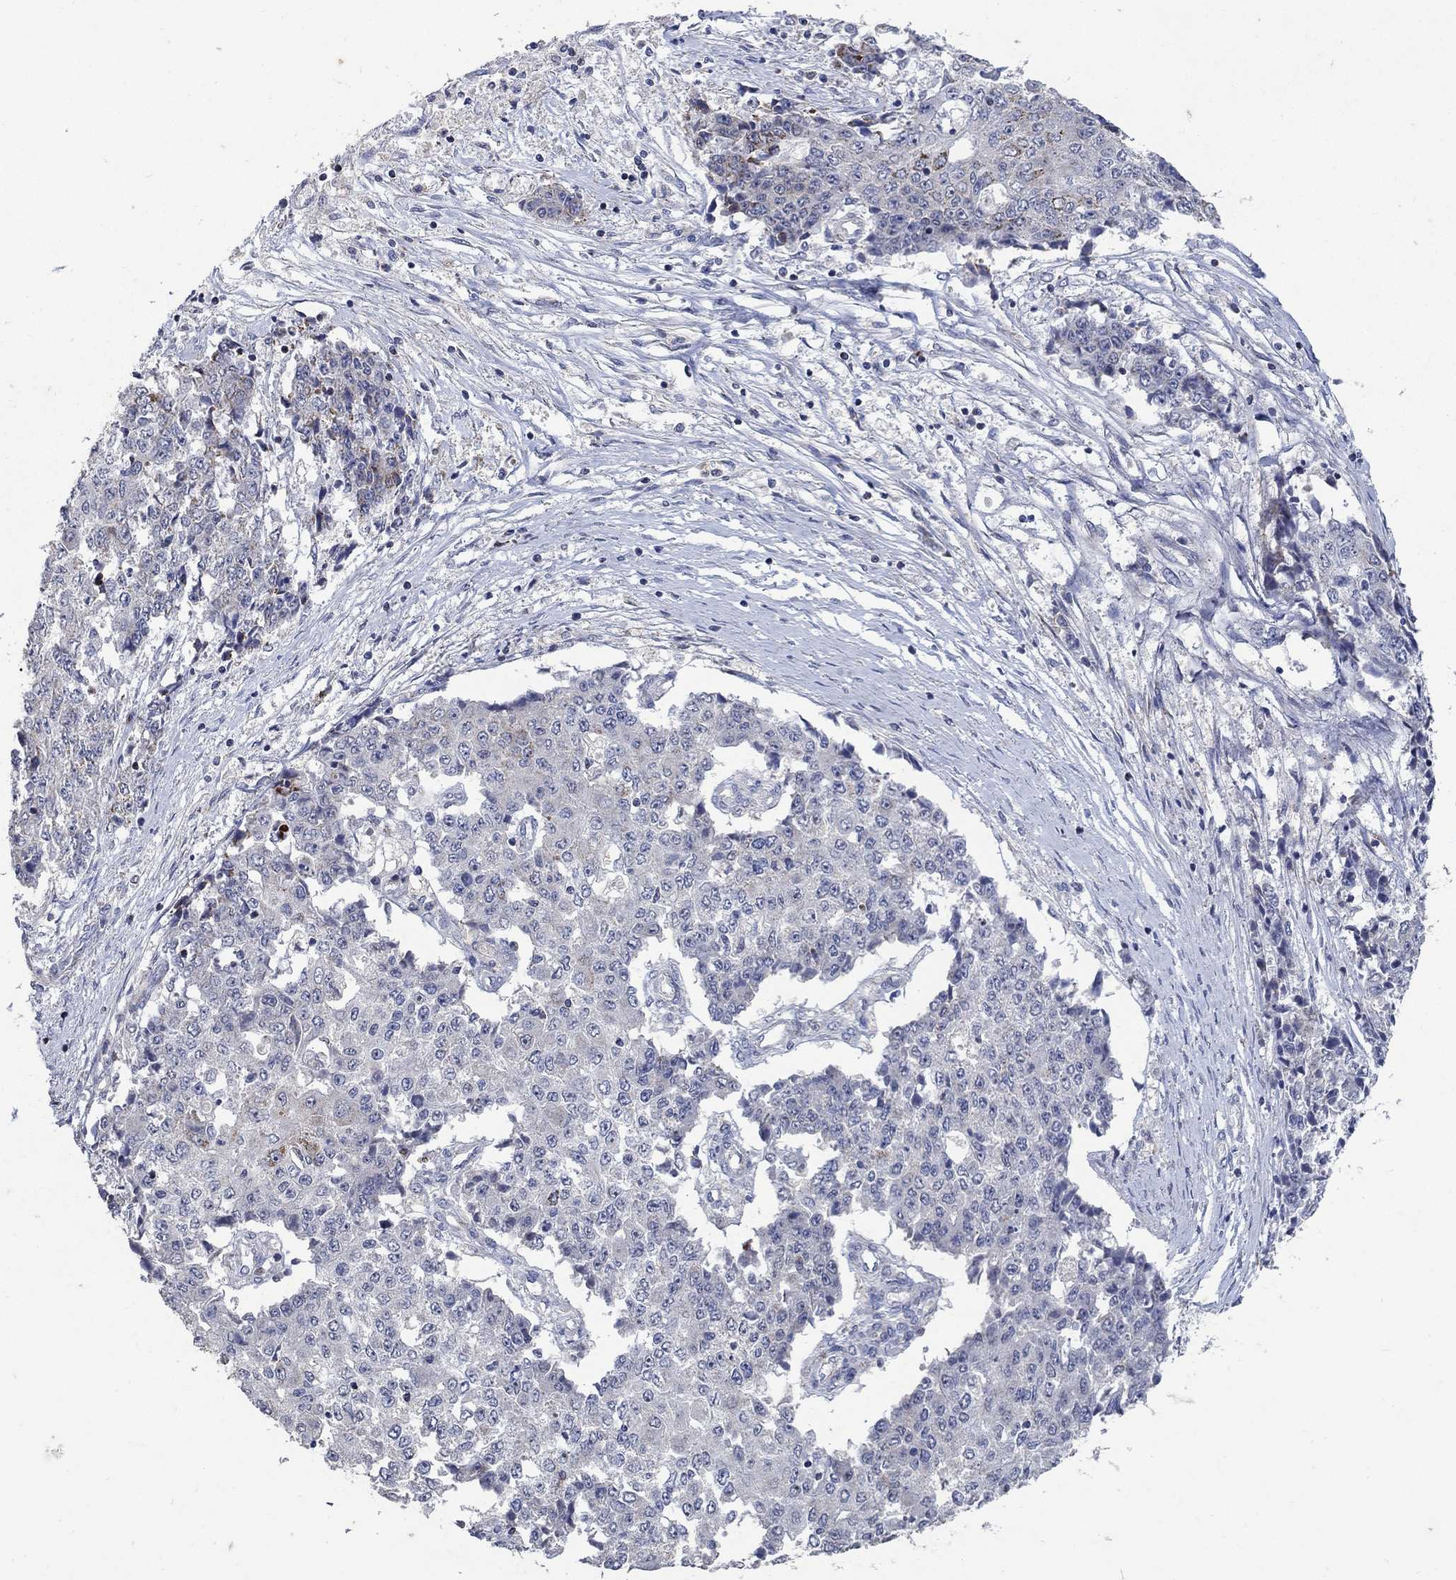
{"staining": {"intensity": "strong", "quantity": "<25%", "location": "cytoplasmic/membranous"}, "tissue": "ovarian cancer", "cell_type": "Tumor cells", "image_type": "cancer", "snomed": [{"axis": "morphology", "description": "Carcinoma, endometroid"}, {"axis": "topography", "description": "Ovary"}], "caption": "A high-resolution photomicrograph shows IHC staining of endometroid carcinoma (ovarian), which shows strong cytoplasmic/membranous staining in approximately <25% of tumor cells.", "gene": "HMX2", "patient": {"sex": "female", "age": 42}}